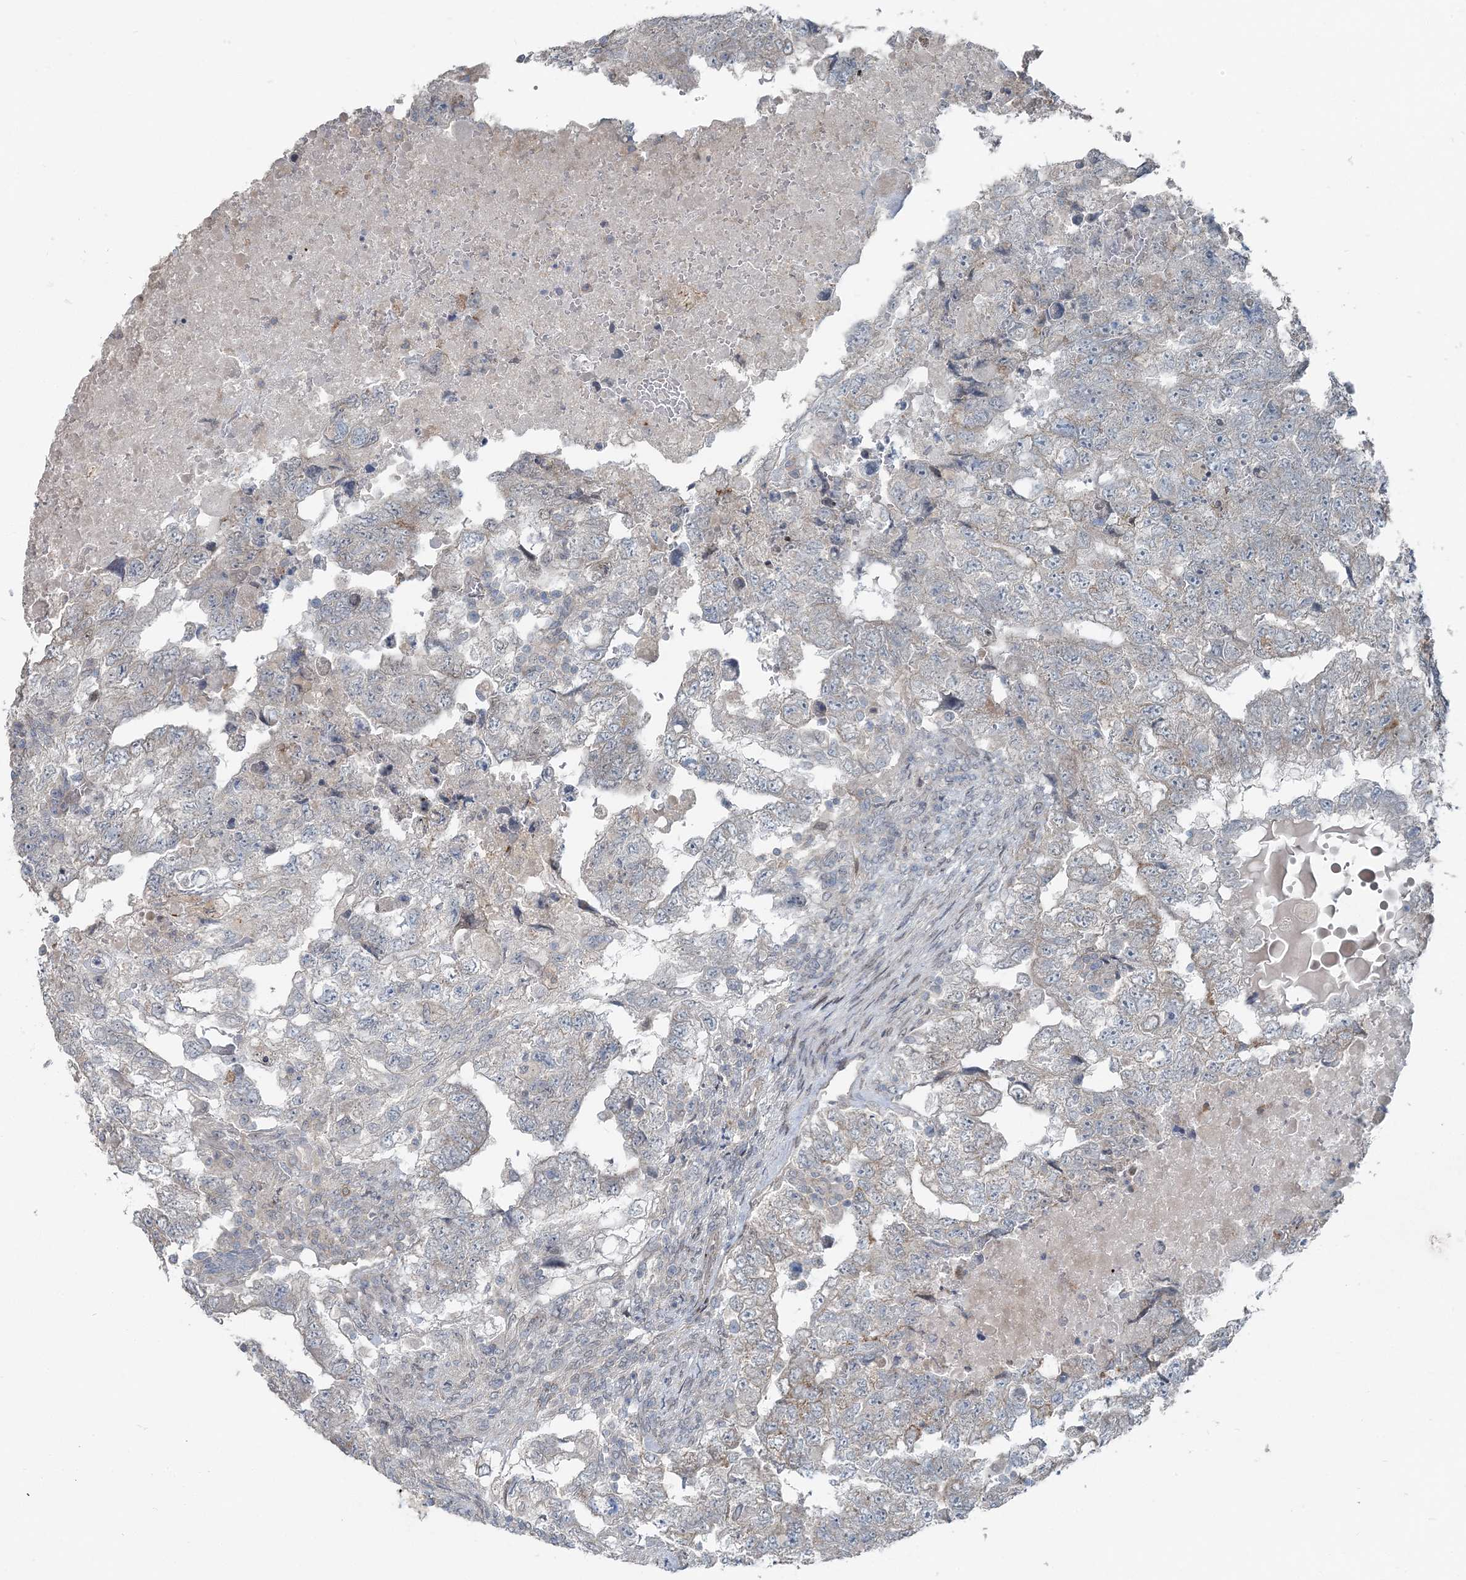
{"staining": {"intensity": "negative", "quantity": "none", "location": "none"}, "tissue": "testis cancer", "cell_type": "Tumor cells", "image_type": "cancer", "snomed": [{"axis": "morphology", "description": "Carcinoma, Embryonal, NOS"}, {"axis": "topography", "description": "Testis"}], "caption": "Immunohistochemical staining of embryonal carcinoma (testis) shows no significant positivity in tumor cells.", "gene": "FBXL17", "patient": {"sex": "male", "age": 36}}